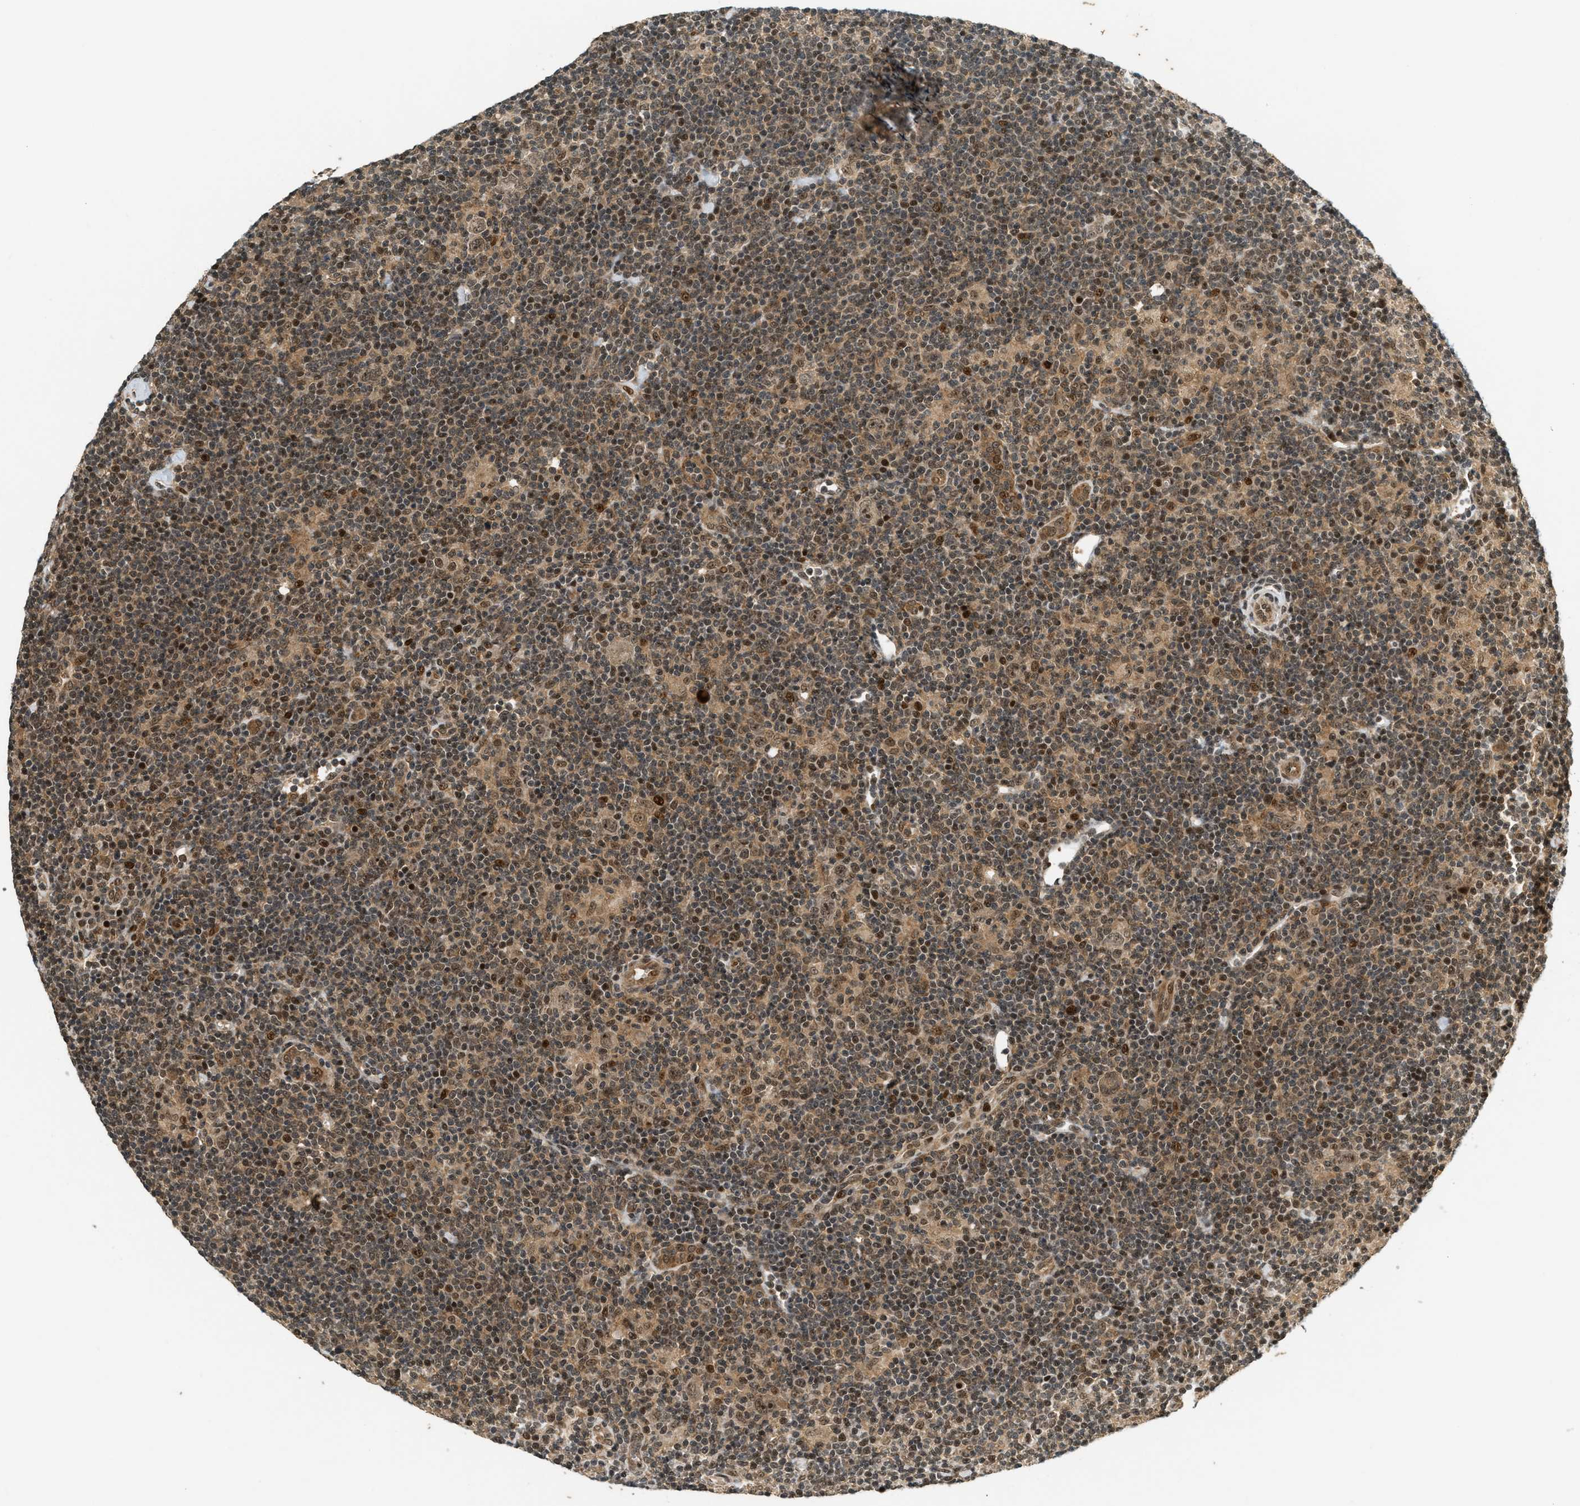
{"staining": {"intensity": "moderate", "quantity": ">75%", "location": "cytoplasmic/membranous,nuclear"}, "tissue": "lymphoma", "cell_type": "Tumor cells", "image_type": "cancer", "snomed": [{"axis": "morphology", "description": "Hodgkin's disease, NOS"}, {"axis": "topography", "description": "Lymph node"}], "caption": "IHC (DAB) staining of lymphoma reveals moderate cytoplasmic/membranous and nuclear protein expression in about >75% of tumor cells.", "gene": "FOXM1", "patient": {"sex": "female", "age": 57}}